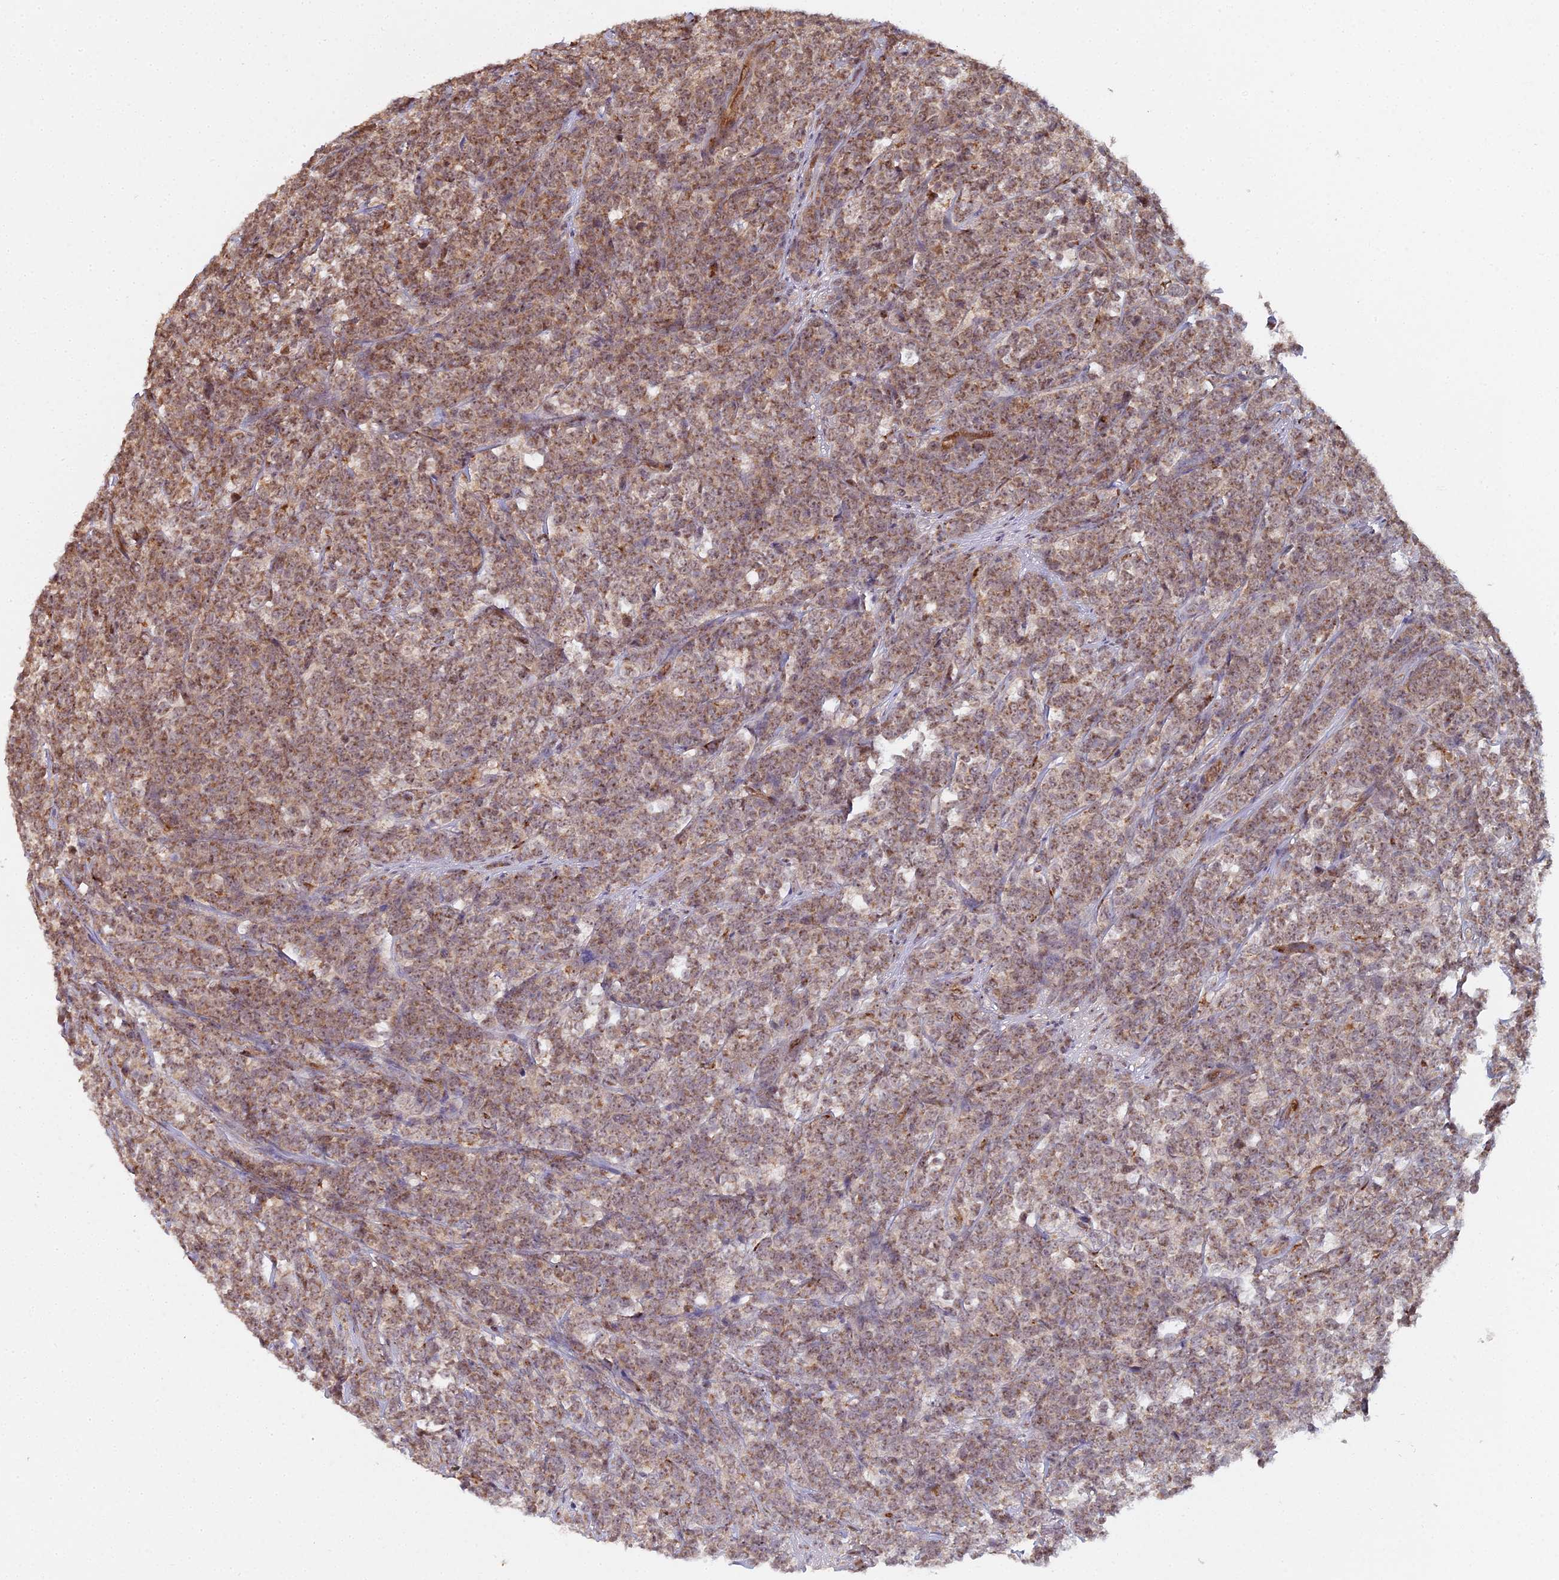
{"staining": {"intensity": "moderate", "quantity": ">75%", "location": "cytoplasmic/membranous,nuclear"}, "tissue": "lymphoma", "cell_type": "Tumor cells", "image_type": "cancer", "snomed": [{"axis": "morphology", "description": "Malignant lymphoma, non-Hodgkin's type, High grade"}, {"axis": "topography", "description": "Small intestine"}], "caption": "This photomicrograph demonstrates immunohistochemistry staining of high-grade malignant lymphoma, non-Hodgkin's type, with medium moderate cytoplasmic/membranous and nuclear expression in about >75% of tumor cells.", "gene": "MEOX1", "patient": {"sex": "male", "age": 8}}